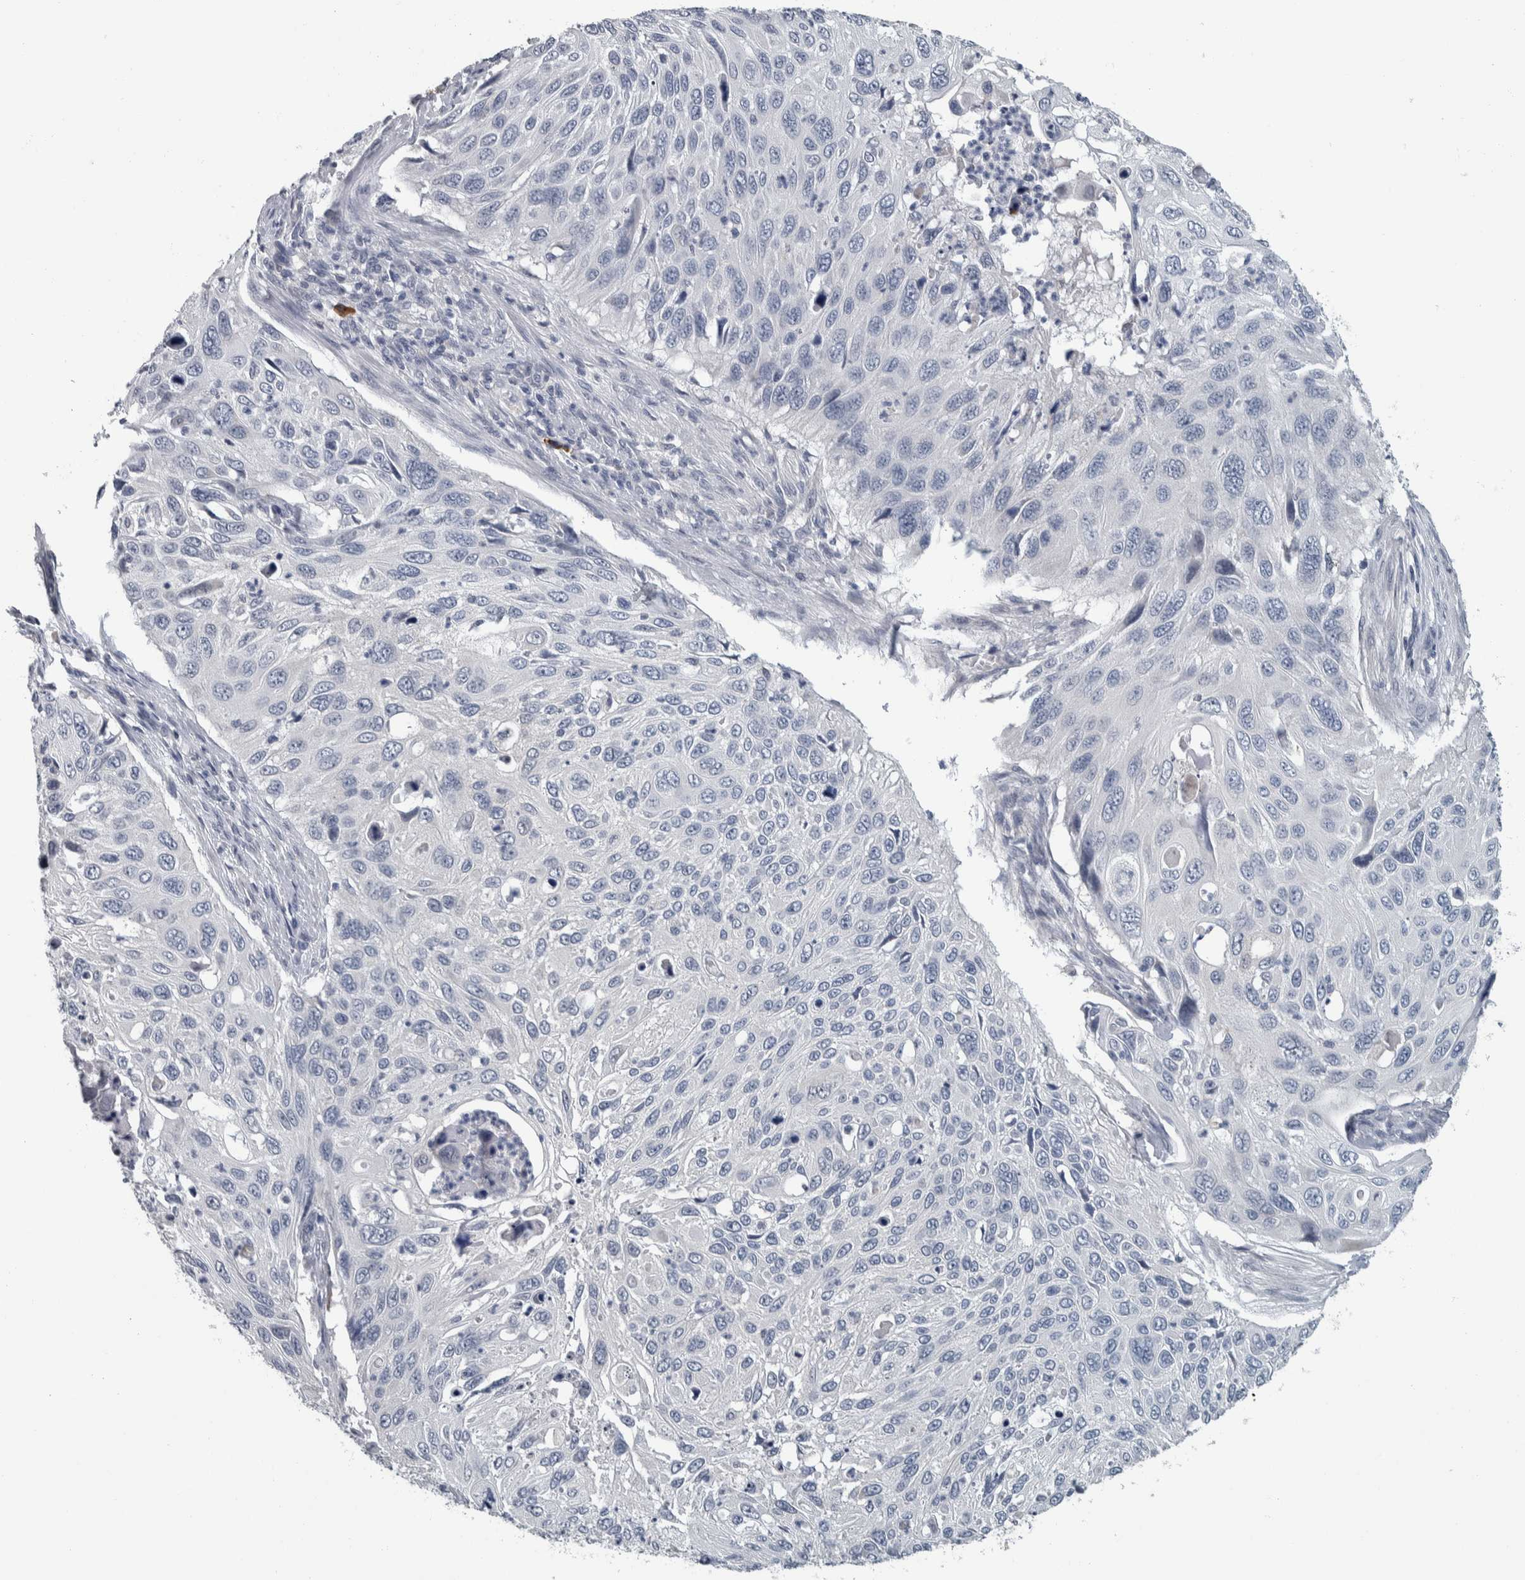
{"staining": {"intensity": "negative", "quantity": "none", "location": "none"}, "tissue": "cervical cancer", "cell_type": "Tumor cells", "image_type": "cancer", "snomed": [{"axis": "morphology", "description": "Squamous cell carcinoma, NOS"}, {"axis": "topography", "description": "Cervix"}], "caption": "Tumor cells show no significant expression in squamous cell carcinoma (cervical).", "gene": "CAVIN4", "patient": {"sex": "female", "age": 70}}